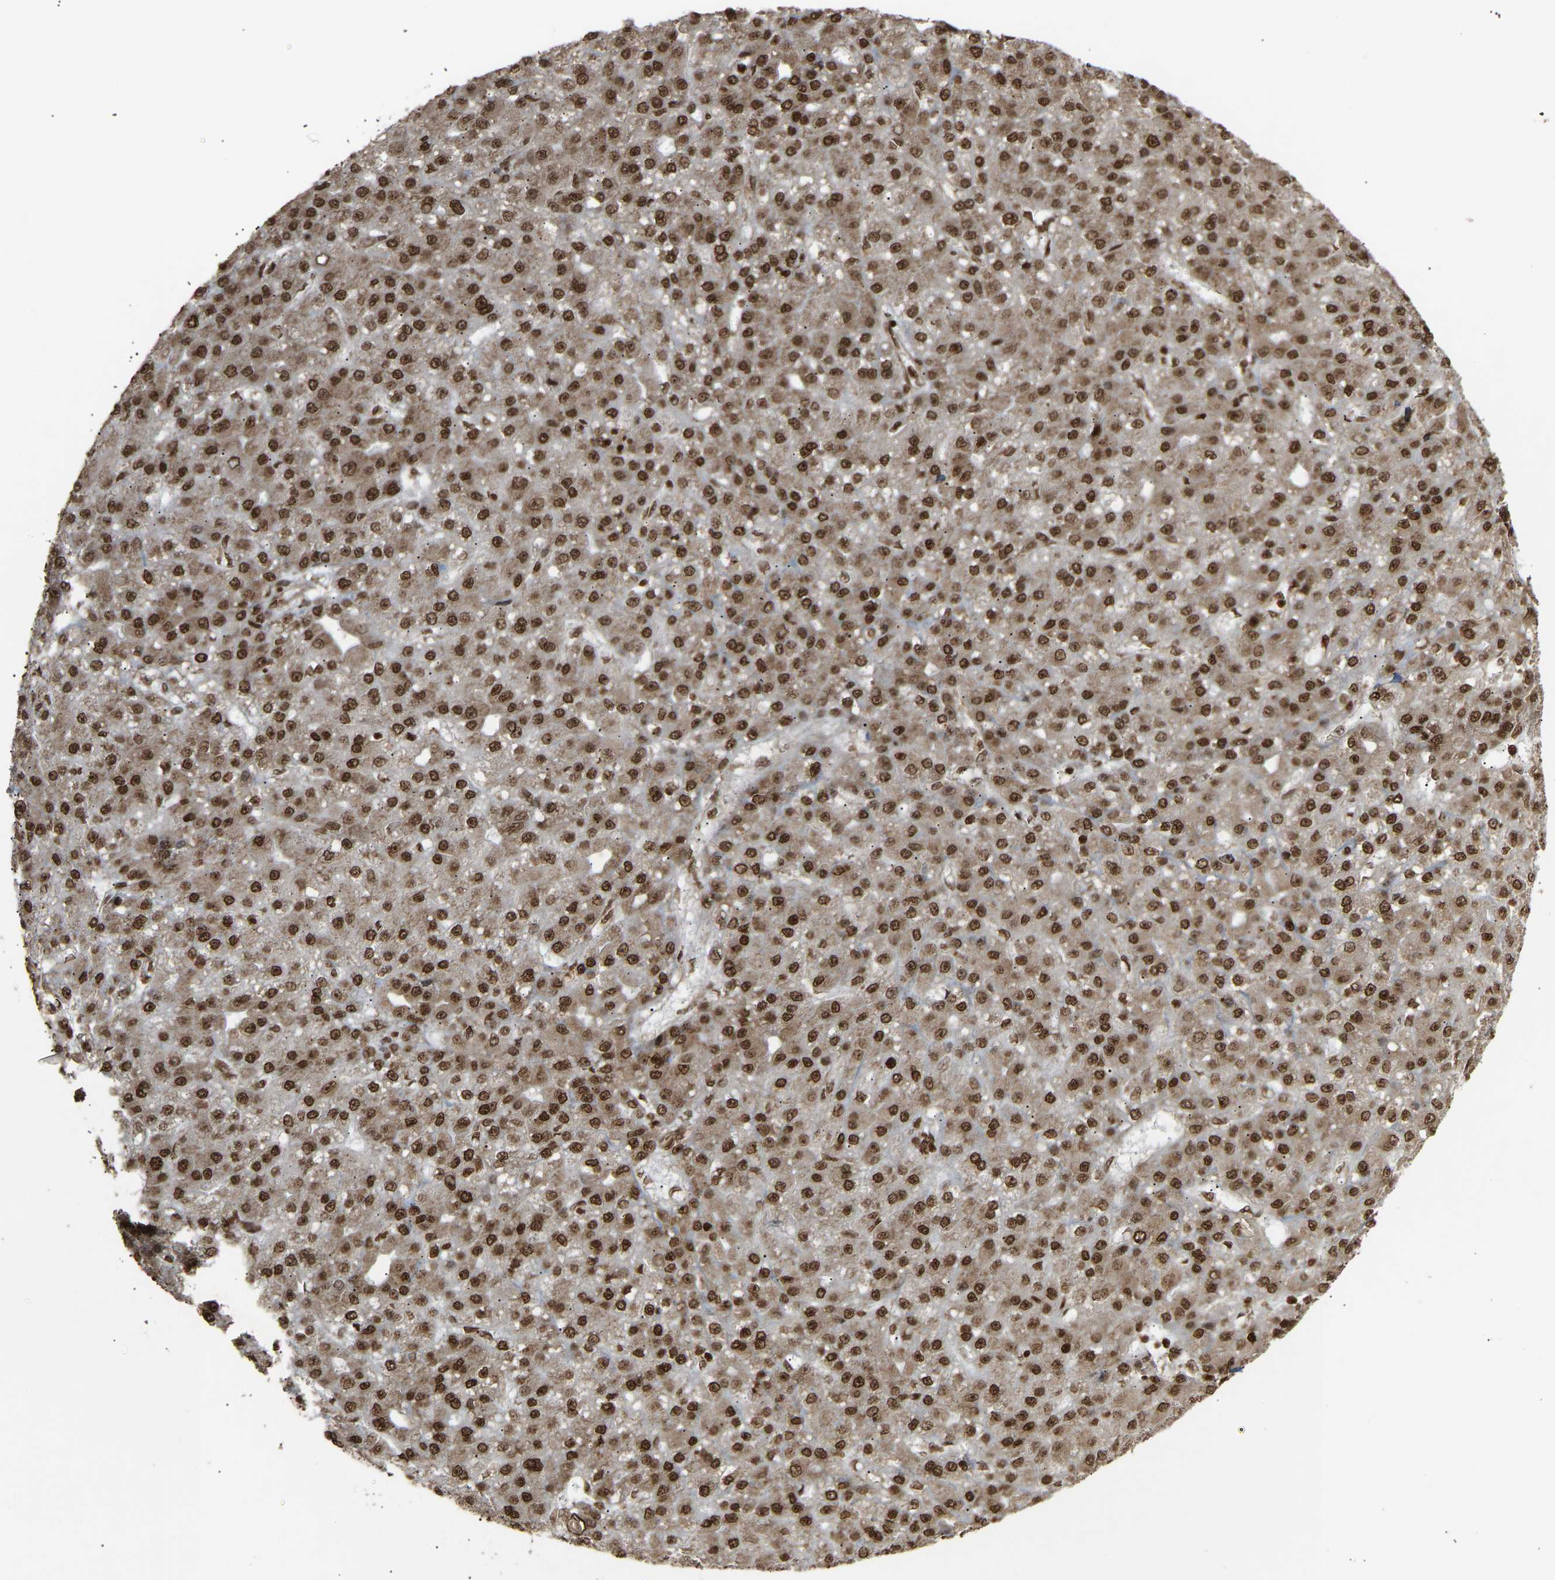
{"staining": {"intensity": "strong", "quantity": ">75%", "location": "cytoplasmic/membranous,nuclear"}, "tissue": "liver cancer", "cell_type": "Tumor cells", "image_type": "cancer", "snomed": [{"axis": "morphology", "description": "Carcinoma, Hepatocellular, NOS"}, {"axis": "topography", "description": "Liver"}], "caption": "A brown stain labels strong cytoplasmic/membranous and nuclear staining of a protein in human hepatocellular carcinoma (liver) tumor cells.", "gene": "ALYREF", "patient": {"sex": "male", "age": 67}}